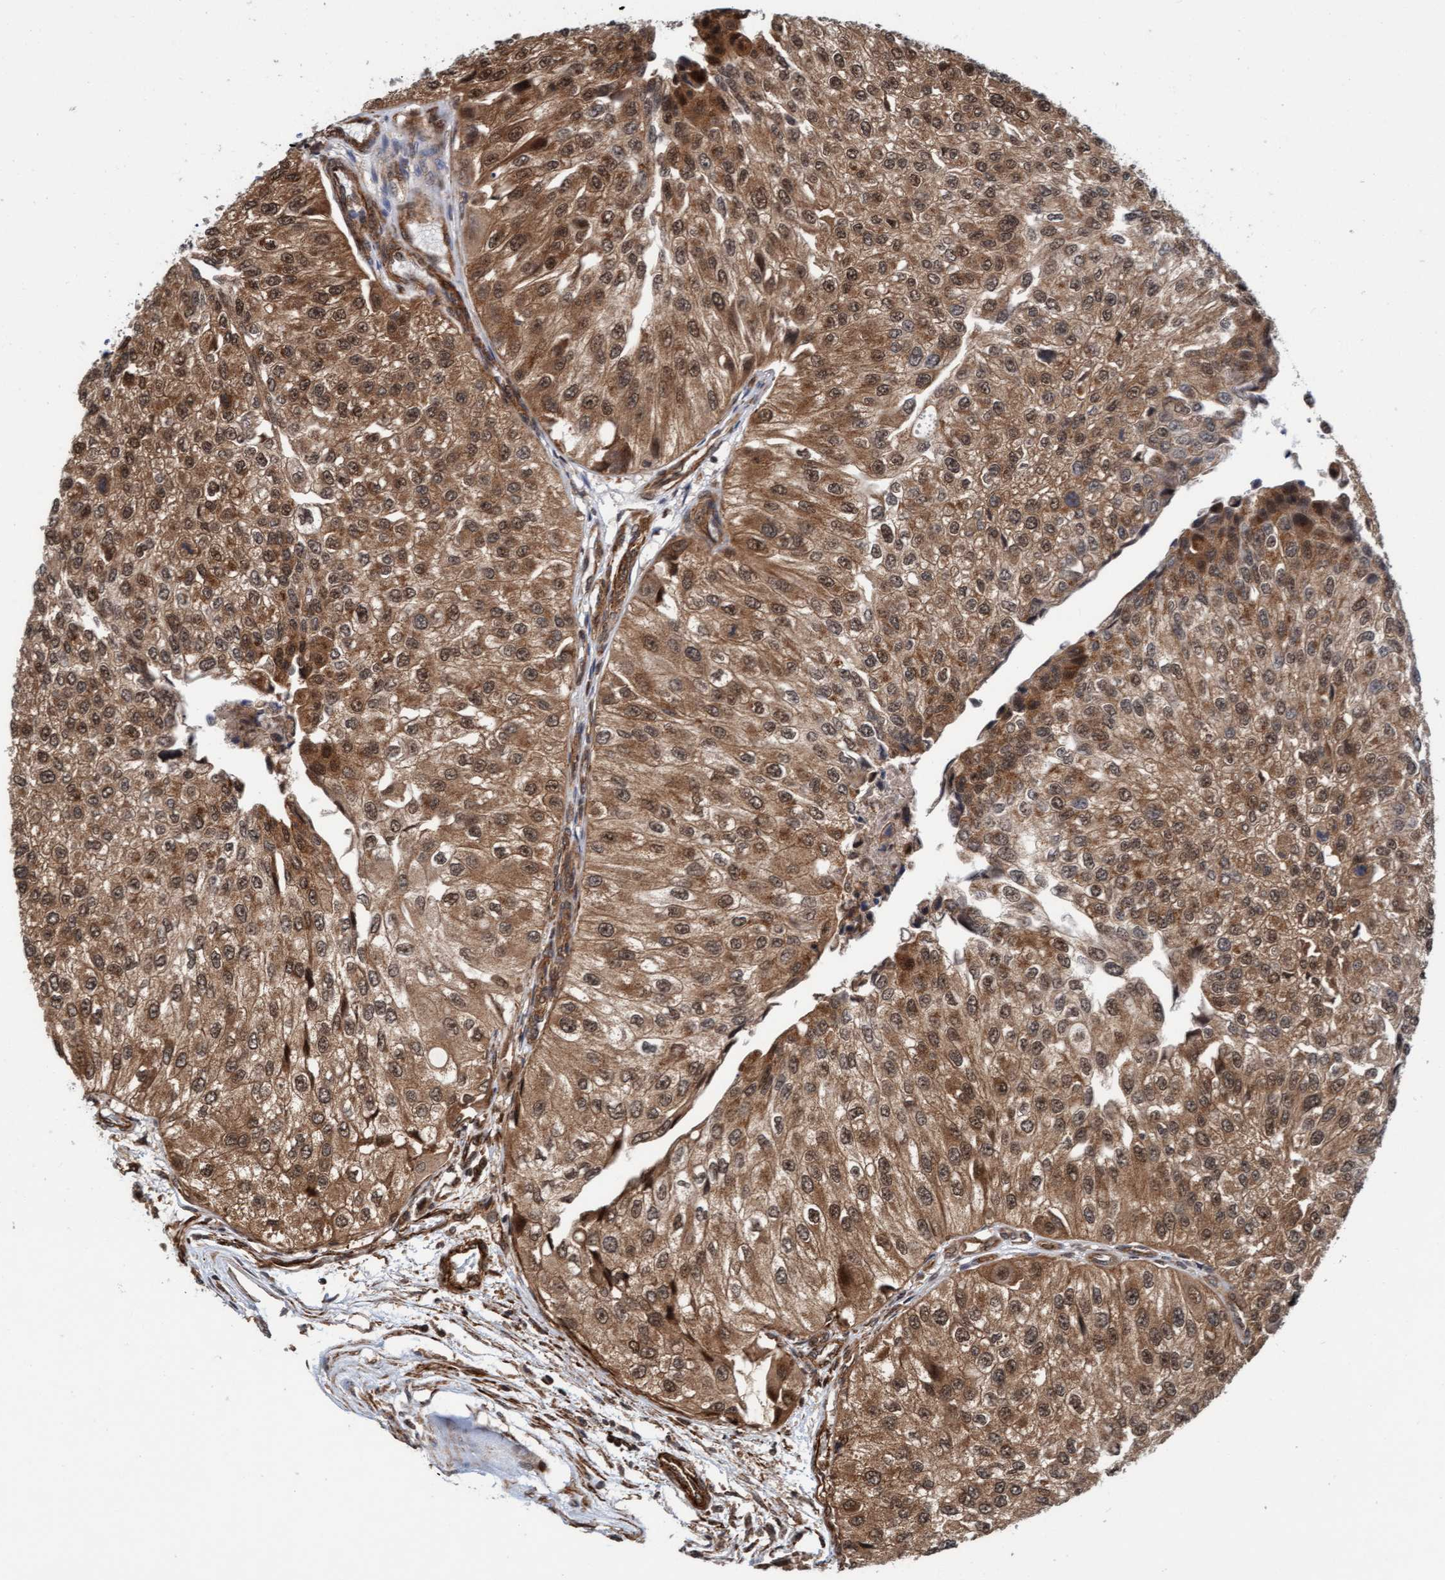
{"staining": {"intensity": "moderate", "quantity": ">75%", "location": "cytoplasmic/membranous,nuclear"}, "tissue": "urothelial cancer", "cell_type": "Tumor cells", "image_type": "cancer", "snomed": [{"axis": "morphology", "description": "Urothelial carcinoma, High grade"}, {"axis": "topography", "description": "Kidney"}, {"axis": "topography", "description": "Urinary bladder"}], "caption": "There is medium levels of moderate cytoplasmic/membranous and nuclear positivity in tumor cells of urothelial cancer, as demonstrated by immunohistochemical staining (brown color).", "gene": "STXBP4", "patient": {"sex": "male", "age": 77}}